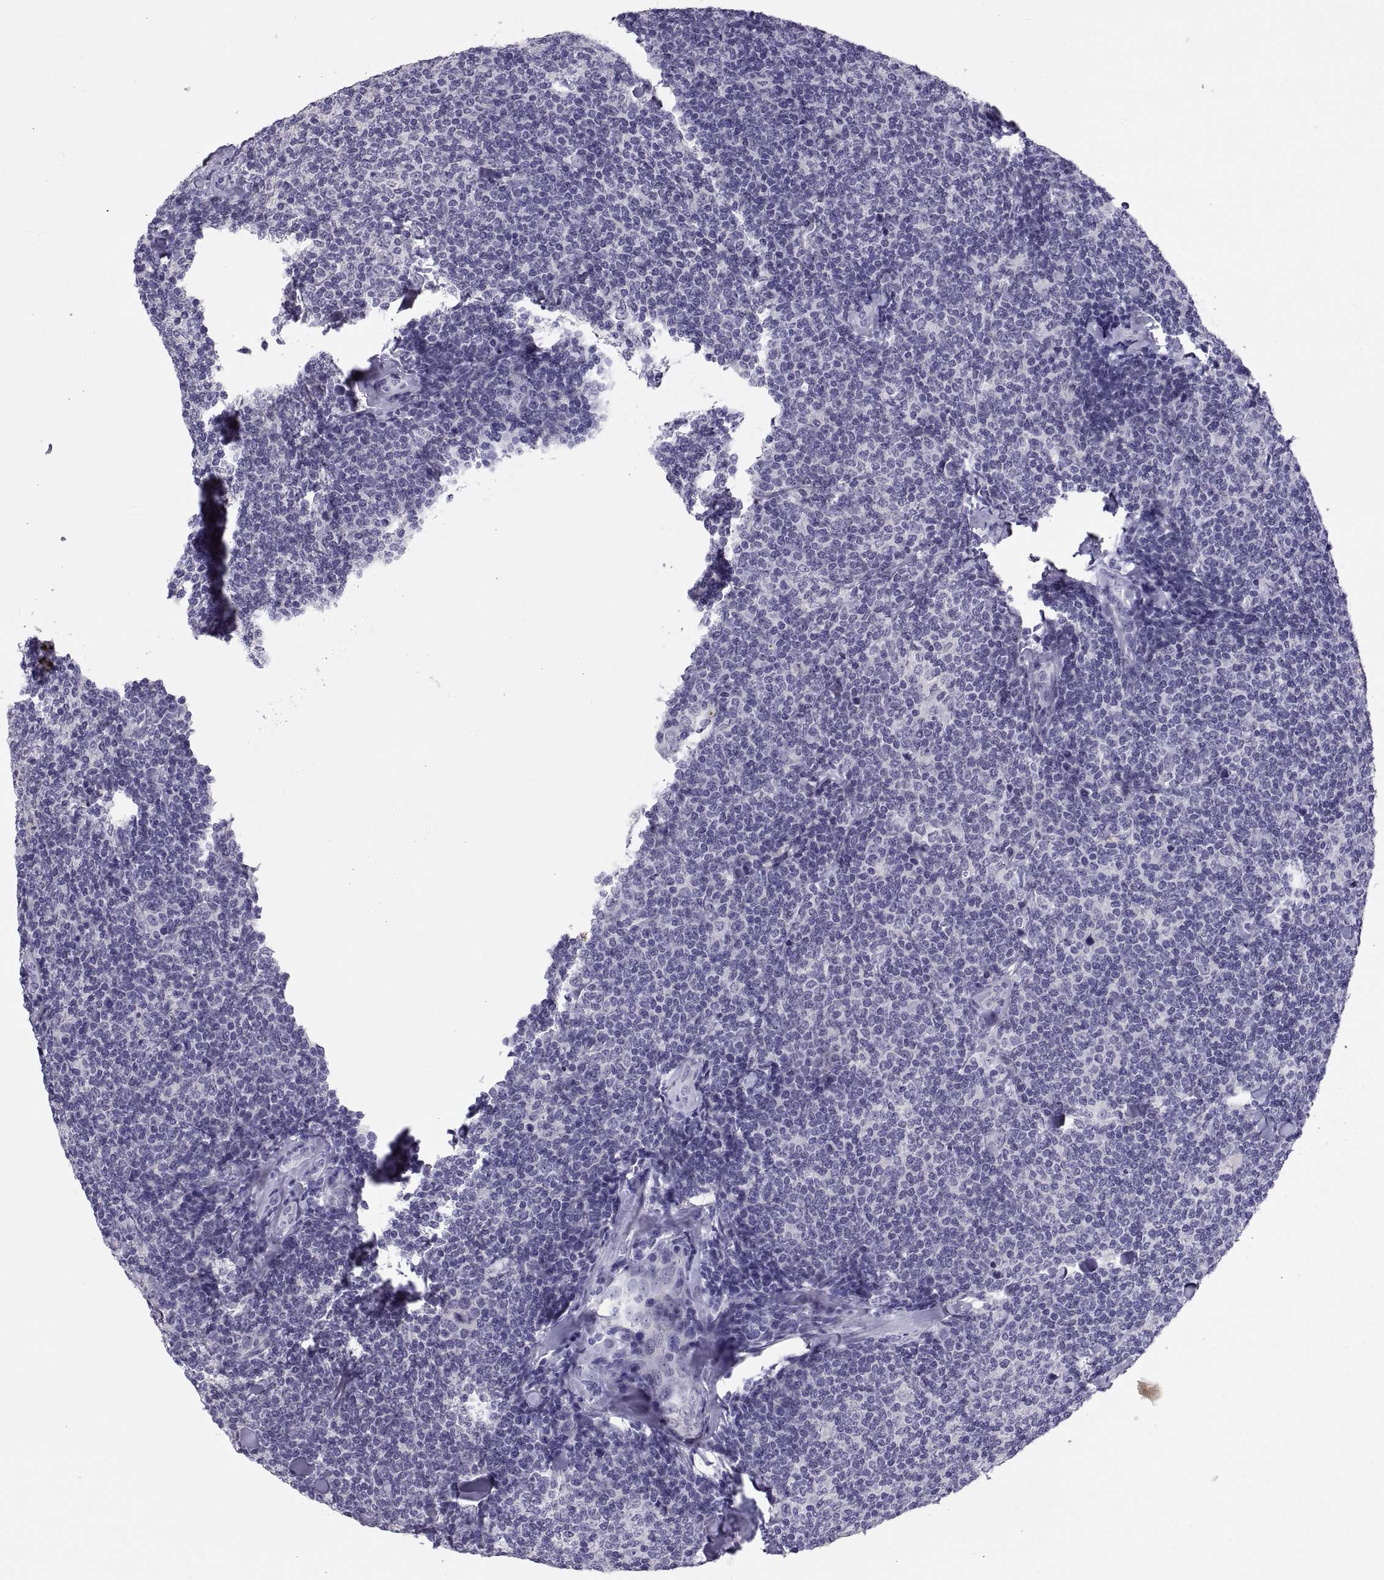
{"staining": {"intensity": "negative", "quantity": "none", "location": "none"}, "tissue": "lymphoma", "cell_type": "Tumor cells", "image_type": "cancer", "snomed": [{"axis": "morphology", "description": "Malignant lymphoma, non-Hodgkin's type, Low grade"}, {"axis": "topography", "description": "Lymph node"}], "caption": "The IHC image has no significant positivity in tumor cells of low-grade malignant lymphoma, non-Hodgkin's type tissue.", "gene": "IGSF1", "patient": {"sex": "female", "age": 56}}